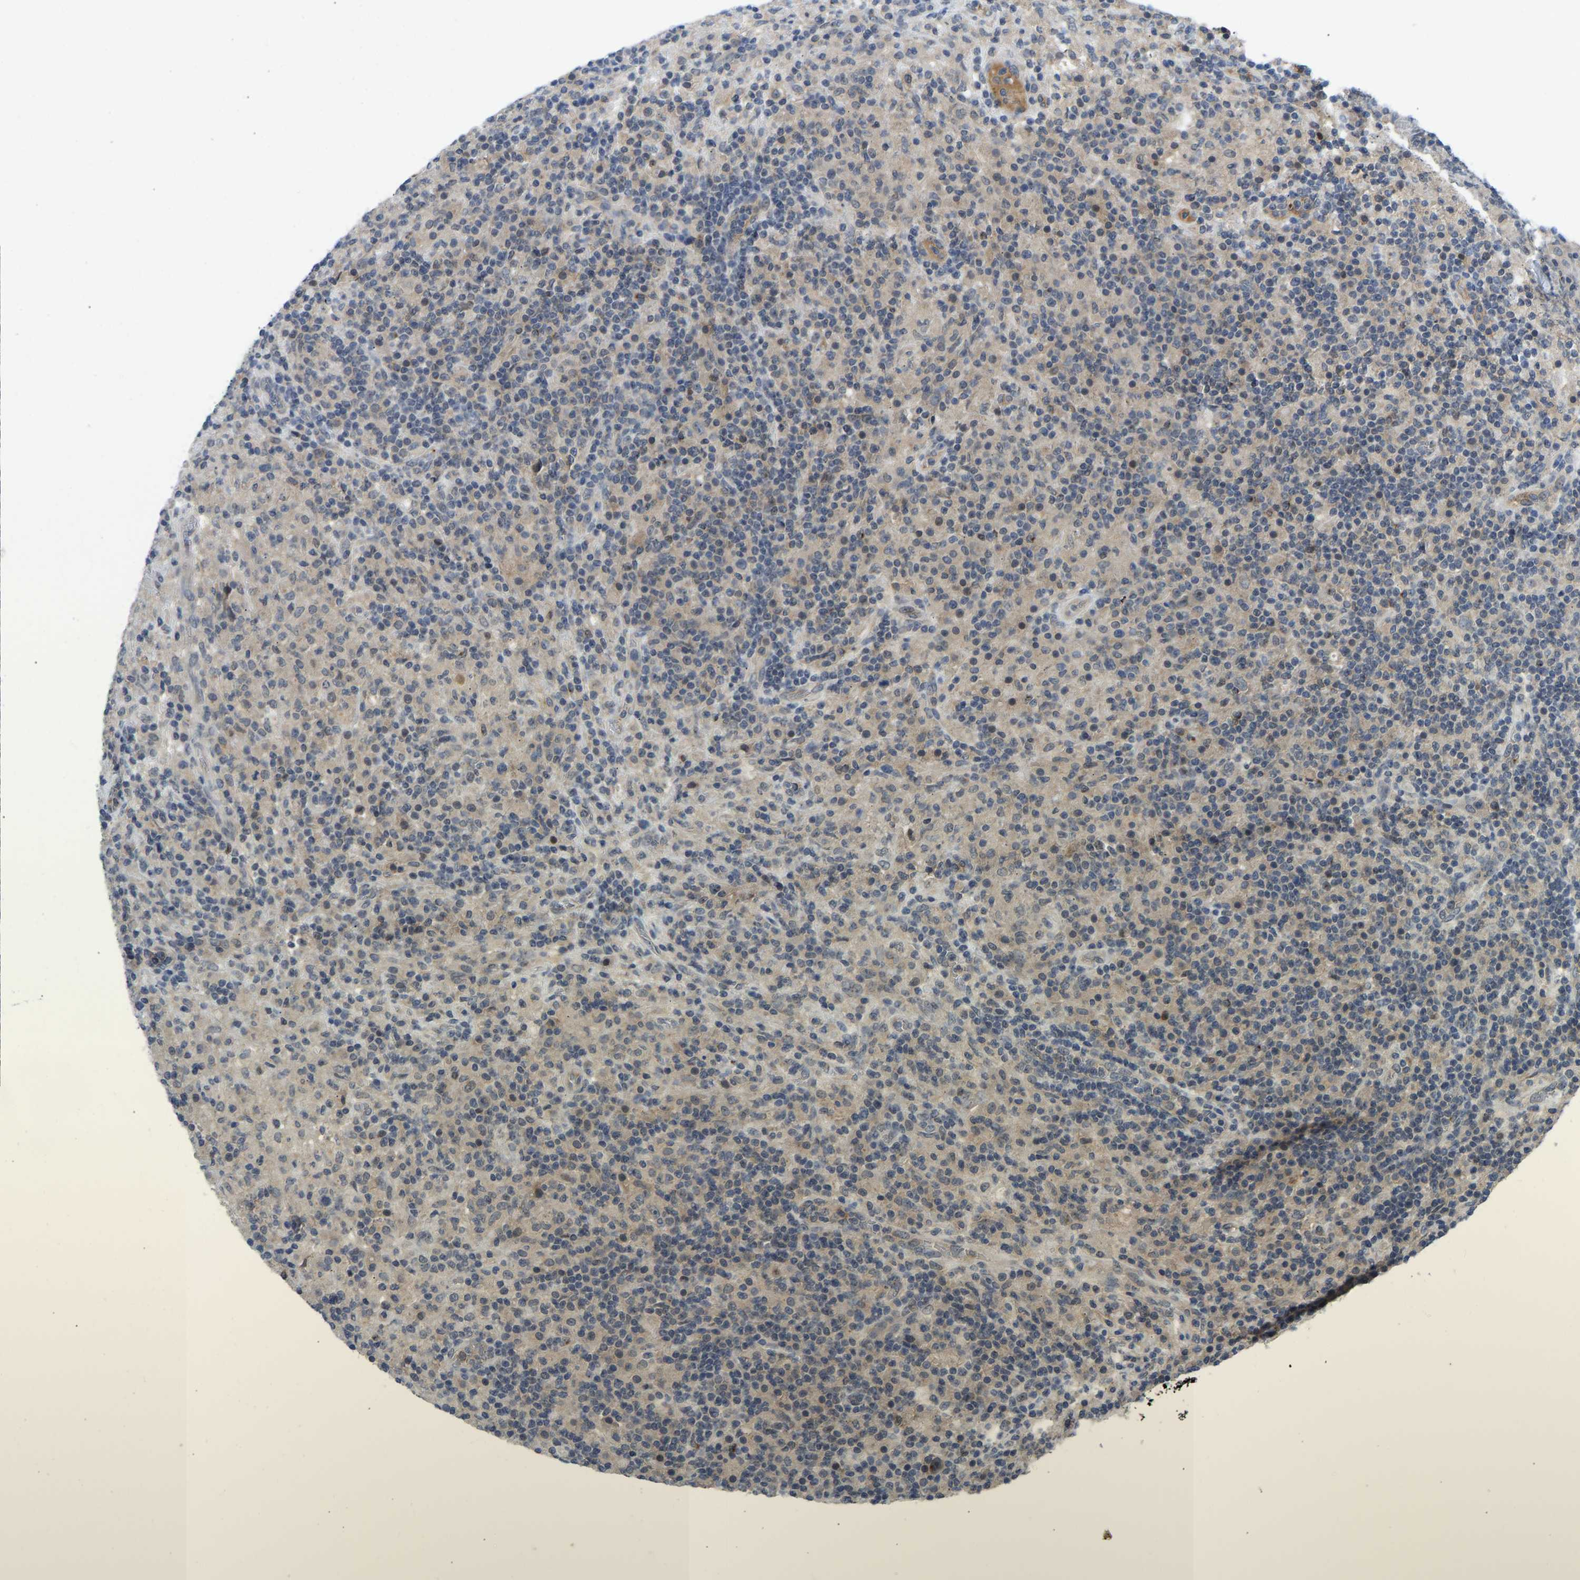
{"staining": {"intensity": "negative", "quantity": "none", "location": "none"}, "tissue": "lymphoma", "cell_type": "Tumor cells", "image_type": "cancer", "snomed": [{"axis": "morphology", "description": "Hodgkin's disease, NOS"}, {"axis": "topography", "description": "Lymph node"}], "caption": "Lymphoma was stained to show a protein in brown. There is no significant expression in tumor cells. (Immunohistochemistry (ihc), brightfield microscopy, high magnification).", "gene": "ZNF251", "patient": {"sex": "male", "age": 70}}